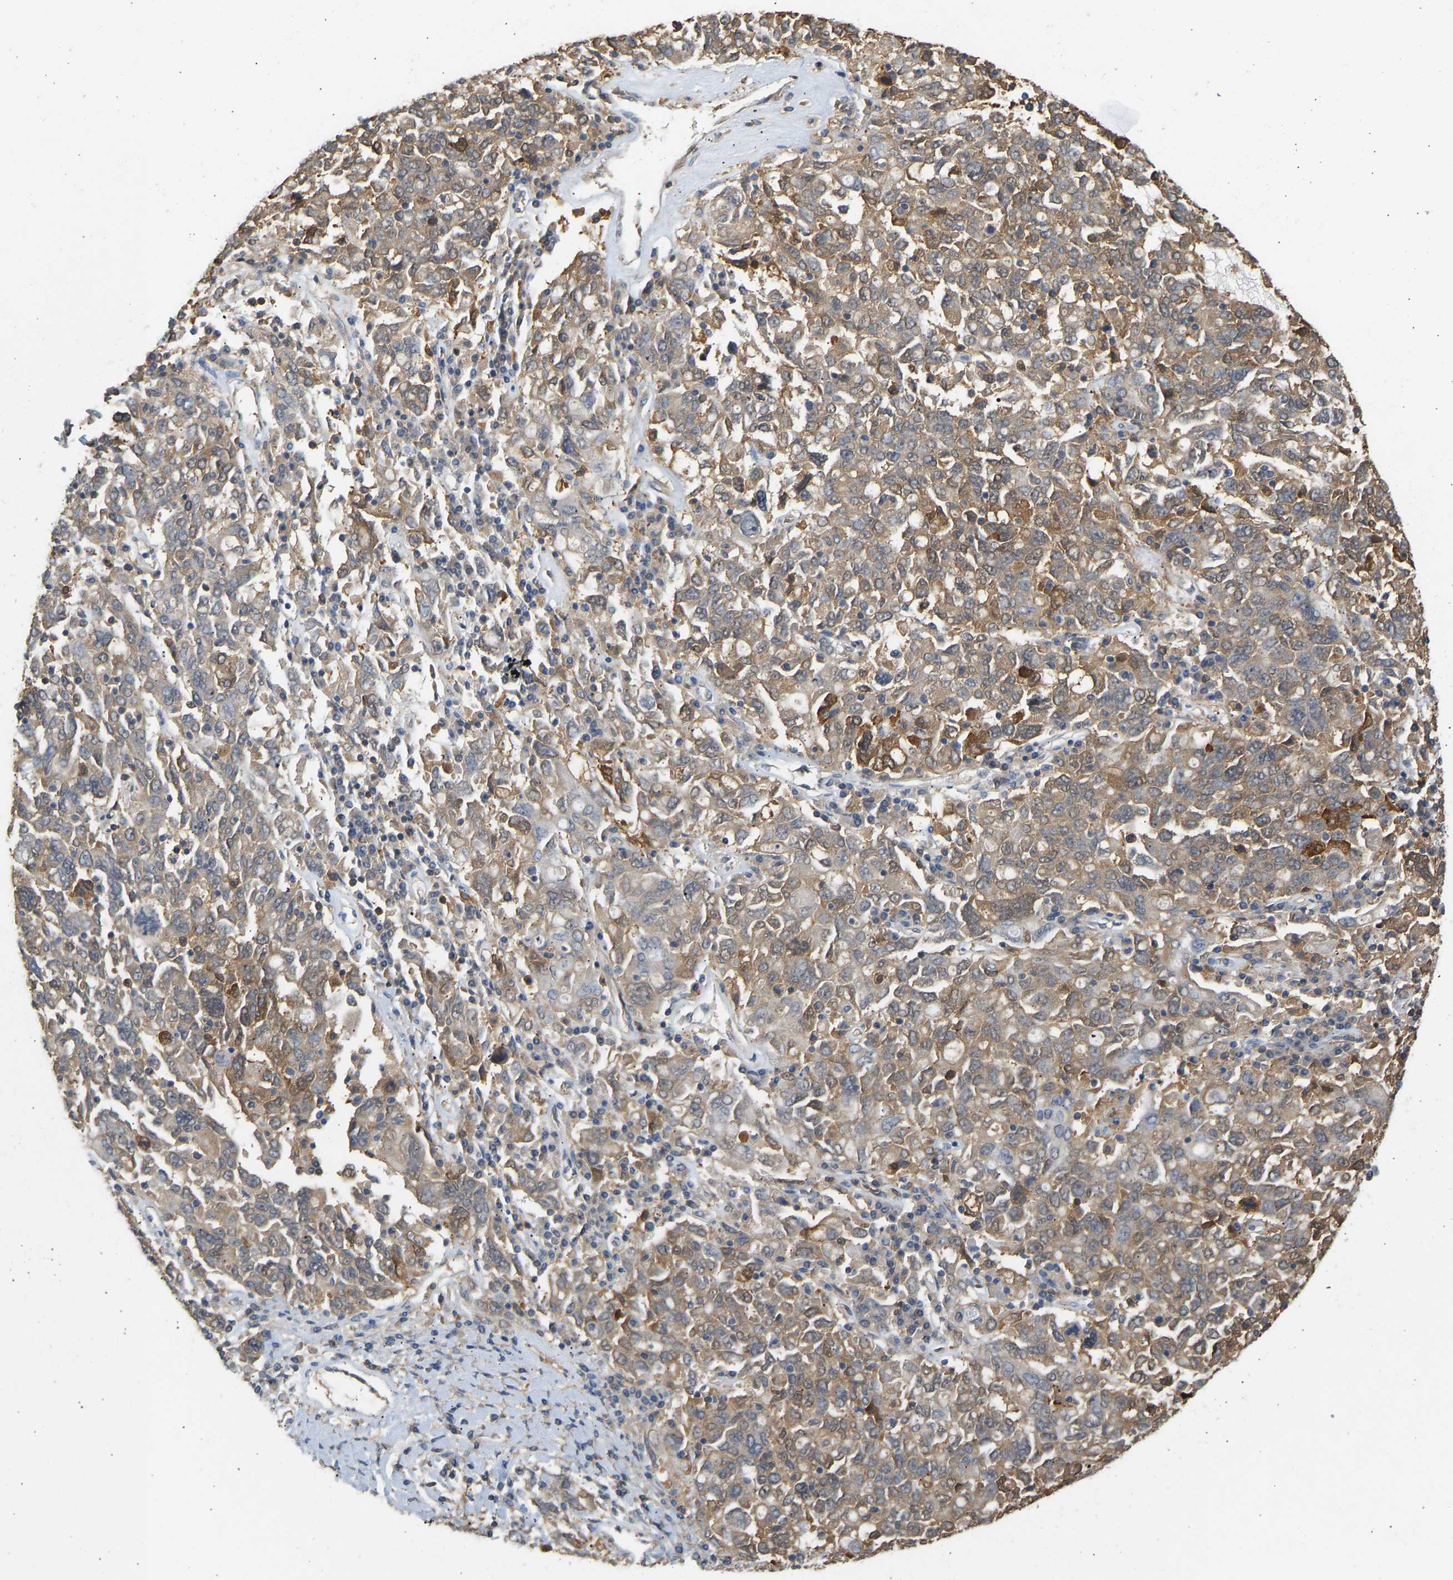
{"staining": {"intensity": "moderate", "quantity": ">75%", "location": "cytoplasmic/membranous"}, "tissue": "ovarian cancer", "cell_type": "Tumor cells", "image_type": "cancer", "snomed": [{"axis": "morphology", "description": "Carcinoma, endometroid"}, {"axis": "topography", "description": "Ovary"}], "caption": "Immunohistochemical staining of ovarian endometroid carcinoma demonstrates moderate cytoplasmic/membranous protein positivity in about >75% of tumor cells. Nuclei are stained in blue.", "gene": "ENO1", "patient": {"sex": "female", "age": 62}}